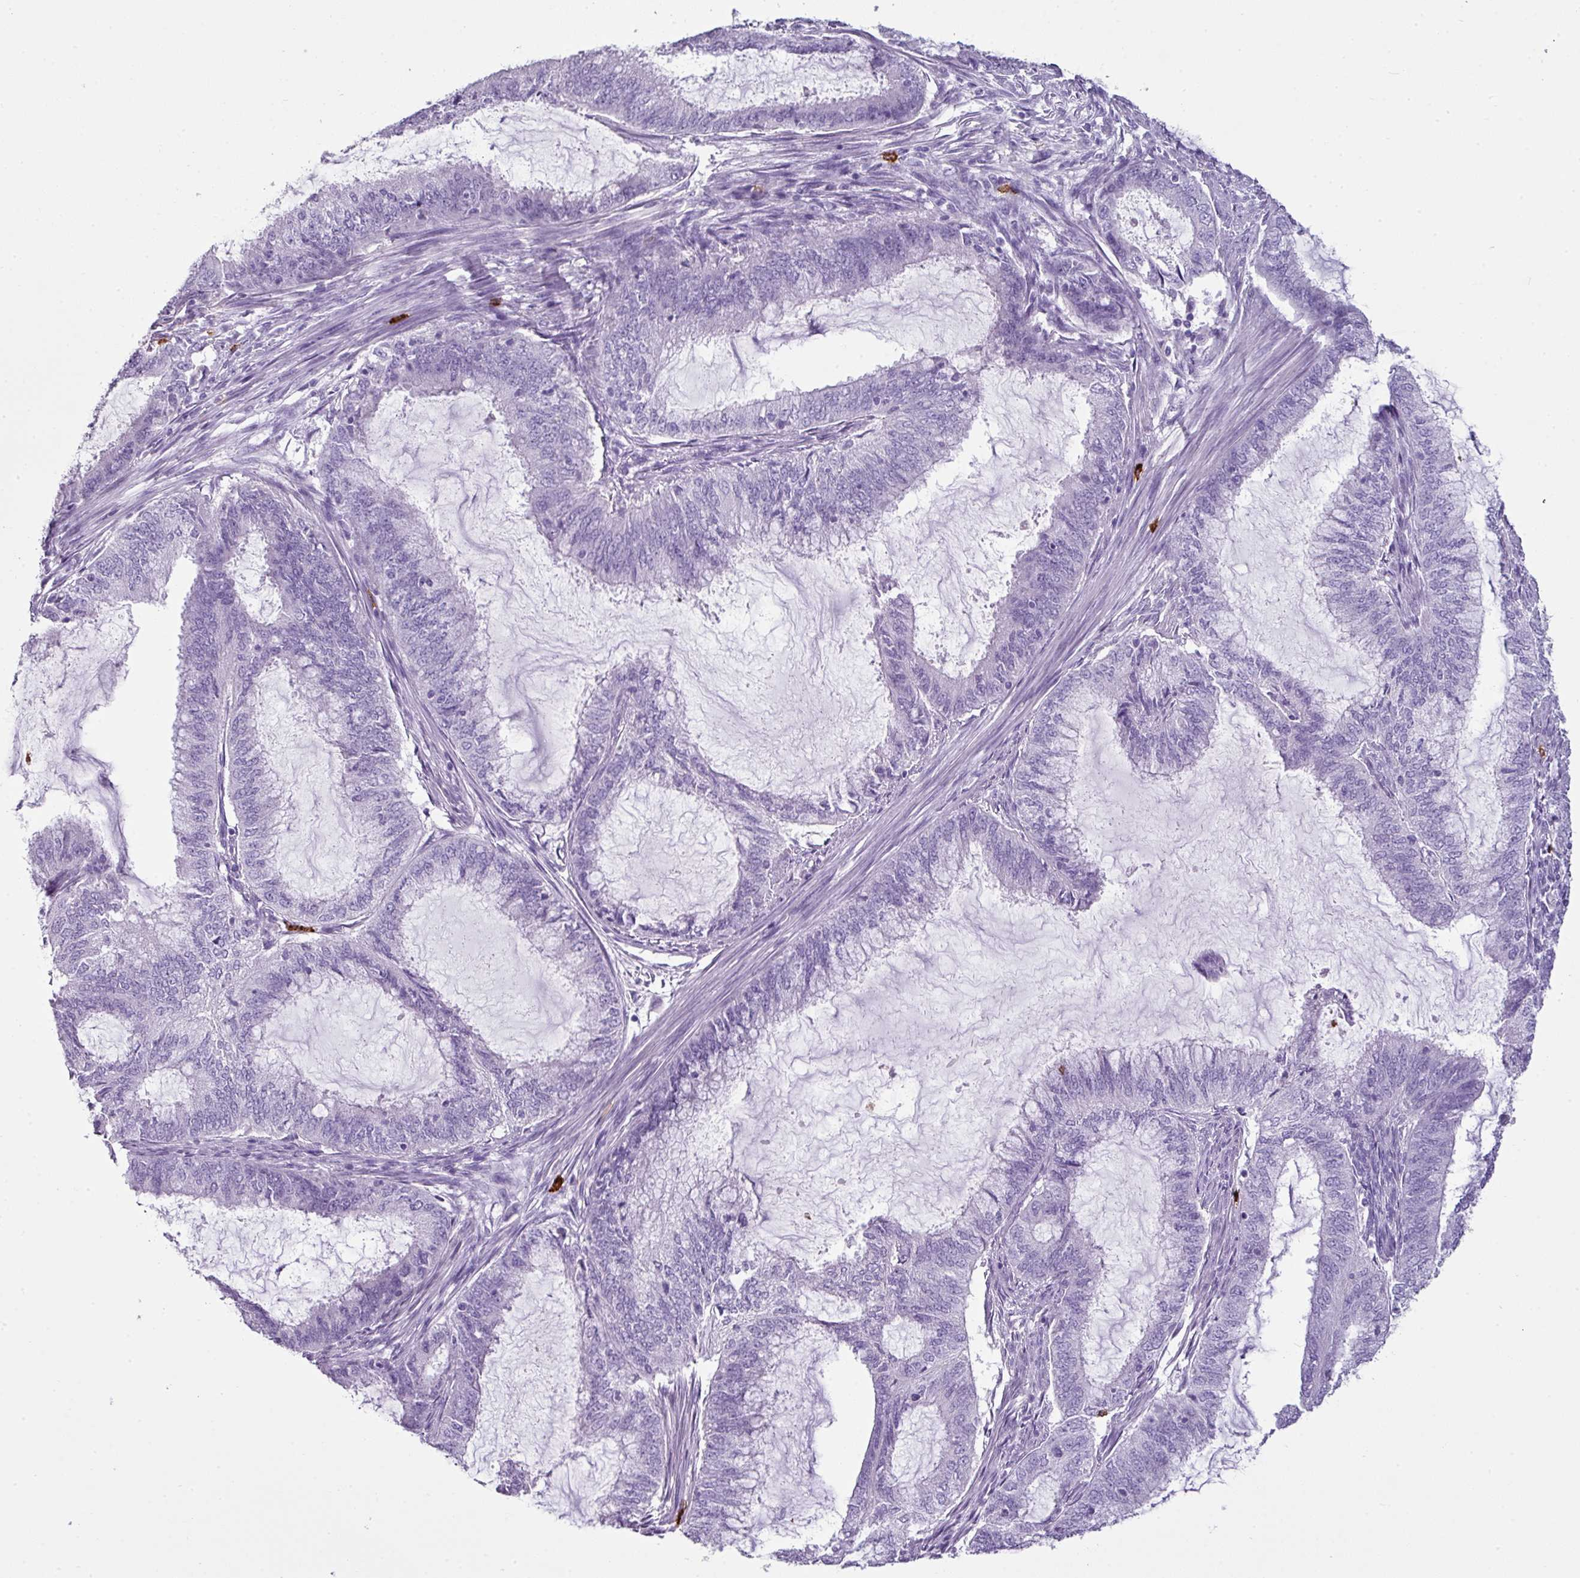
{"staining": {"intensity": "negative", "quantity": "none", "location": "none"}, "tissue": "endometrial cancer", "cell_type": "Tumor cells", "image_type": "cancer", "snomed": [{"axis": "morphology", "description": "Adenocarcinoma, NOS"}, {"axis": "topography", "description": "Endometrium"}], "caption": "Immunohistochemical staining of endometrial cancer demonstrates no significant positivity in tumor cells.", "gene": "CTSG", "patient": {"sex": "female", "age": 51}}